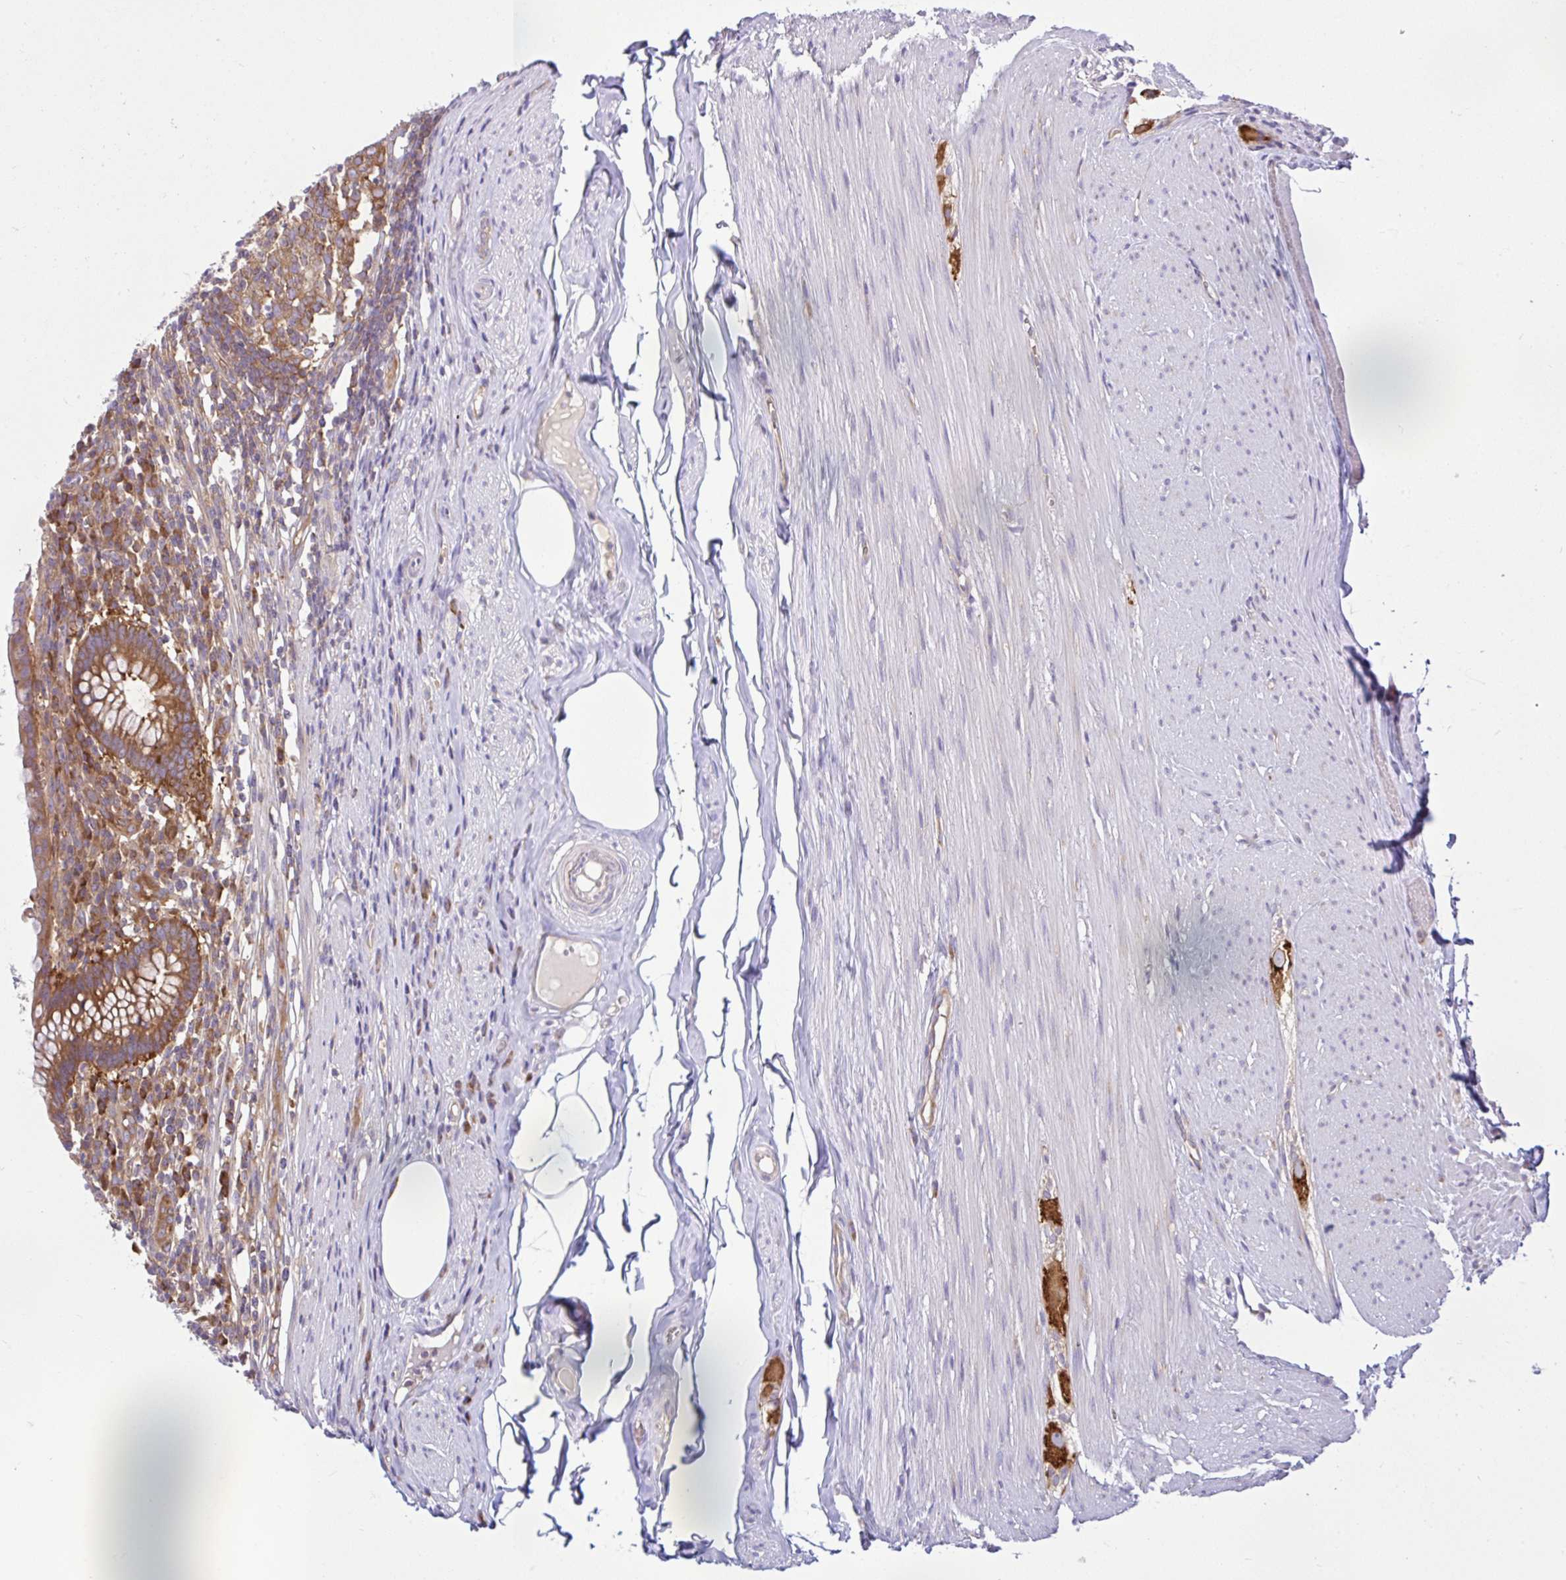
{"staining": {"intensity": "strong", "quantity": ">75%", "location": "cytoplasmic/membranous"}, "tissue": "appendix", "cell_type": "Glandular cells", "image_type": "normal", "snomed": [{"axis": "morphology", "description": "Normal tissue, NOS"}, {"axis": "topography", "description": "Appendix"}], "caption": "Immunohistochemical staining of unremarkable appendix reveals >75% levels of strong cytoplasmic/membranous protein positivity in about >75% of glandular cells.", "gene": "LARS1", "patient": {"sex": "female", "age": 56}}